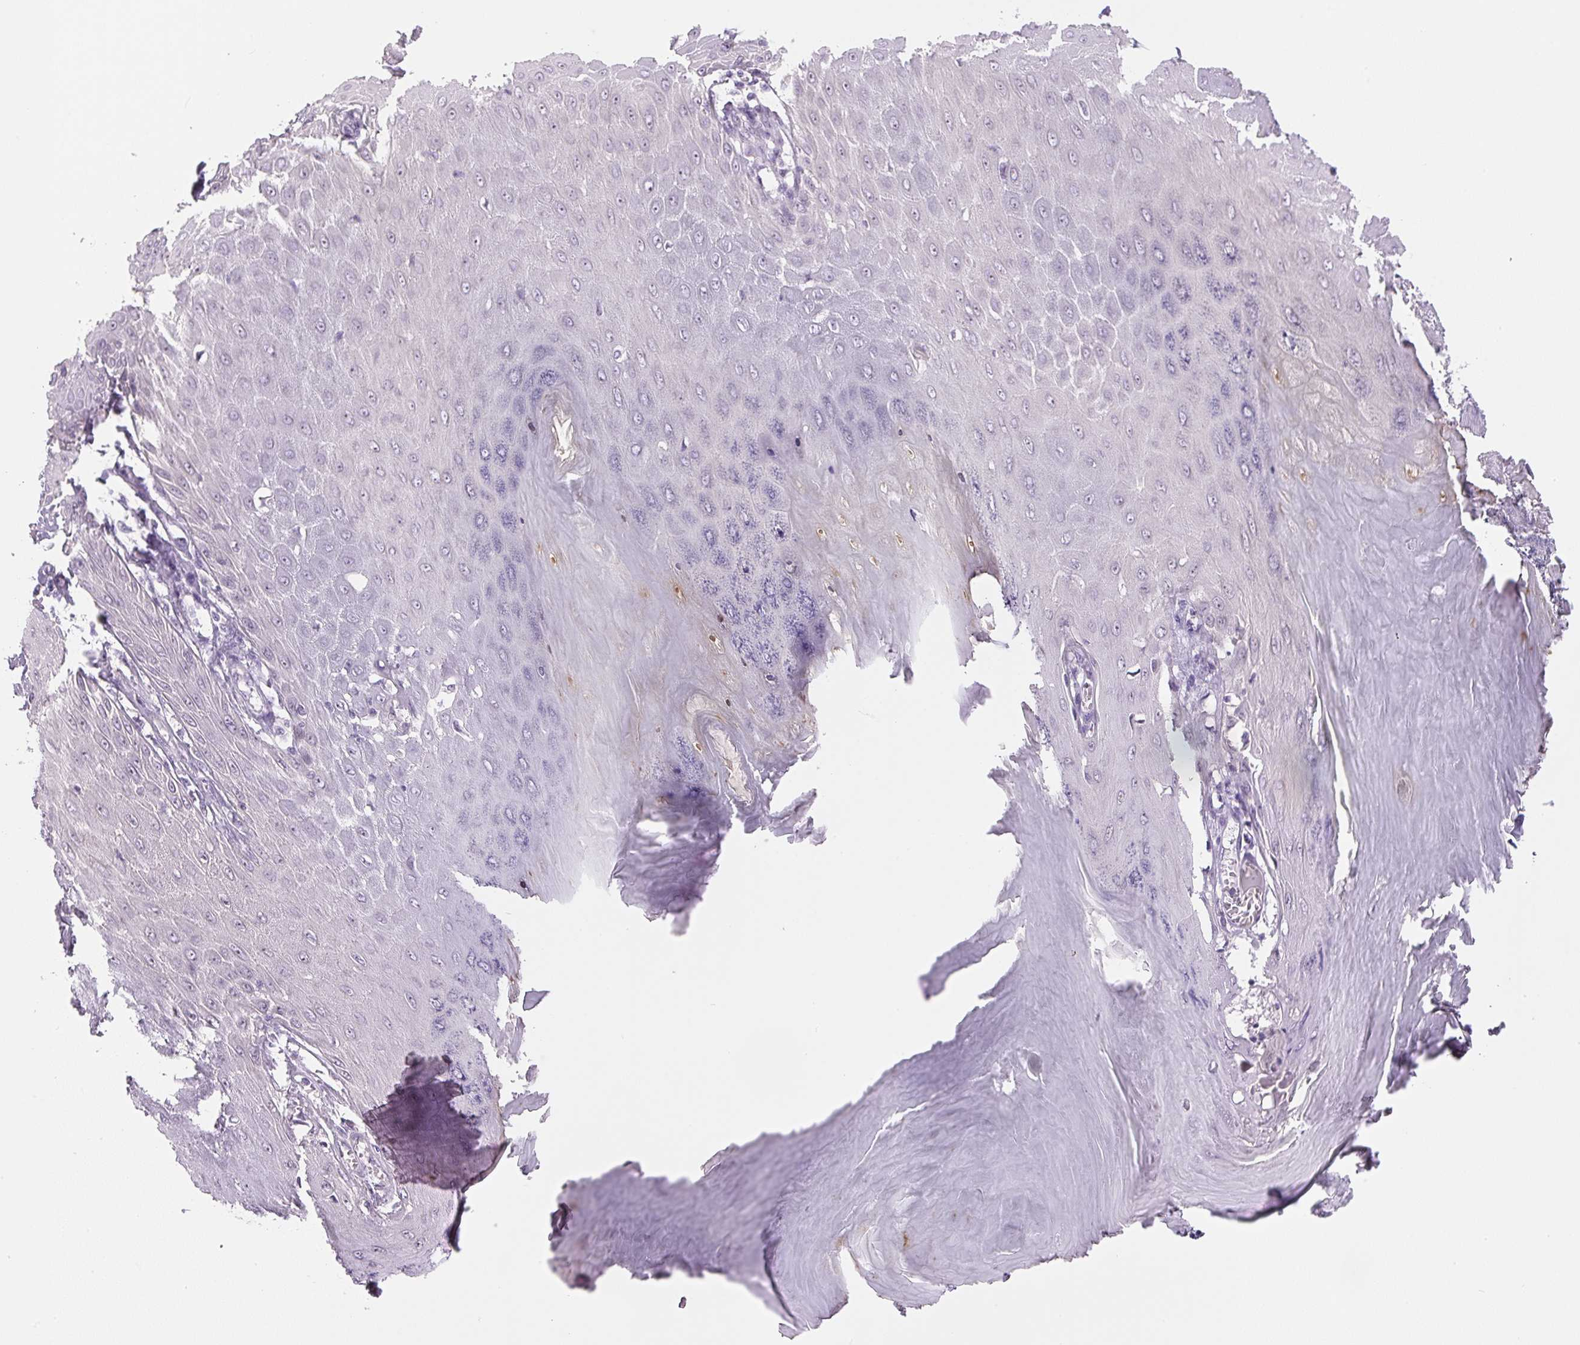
{"staining": {"intensity": "weak", "quantity": "<25%", "location": "nuclear"}, "tissue": "skin cancer", "cell_type": "Tumor cells", "image_type": "cancer", "snomed": [{"axis": "morphology", "description": "Squamous cell carcinoma, NOS"}, {"axis": "topography", "description": "Skin"}], "caption": "High magnification brightfield microscopy of skin squamous cell carcinoma stained with DAB (3,3'-diaminobenzidine) (brown) and counterstained with hematoxylin (blue): tumor cells show no significant expression.", "gene": "SGF29", "patient": {"sex": "male", "age": 70}}